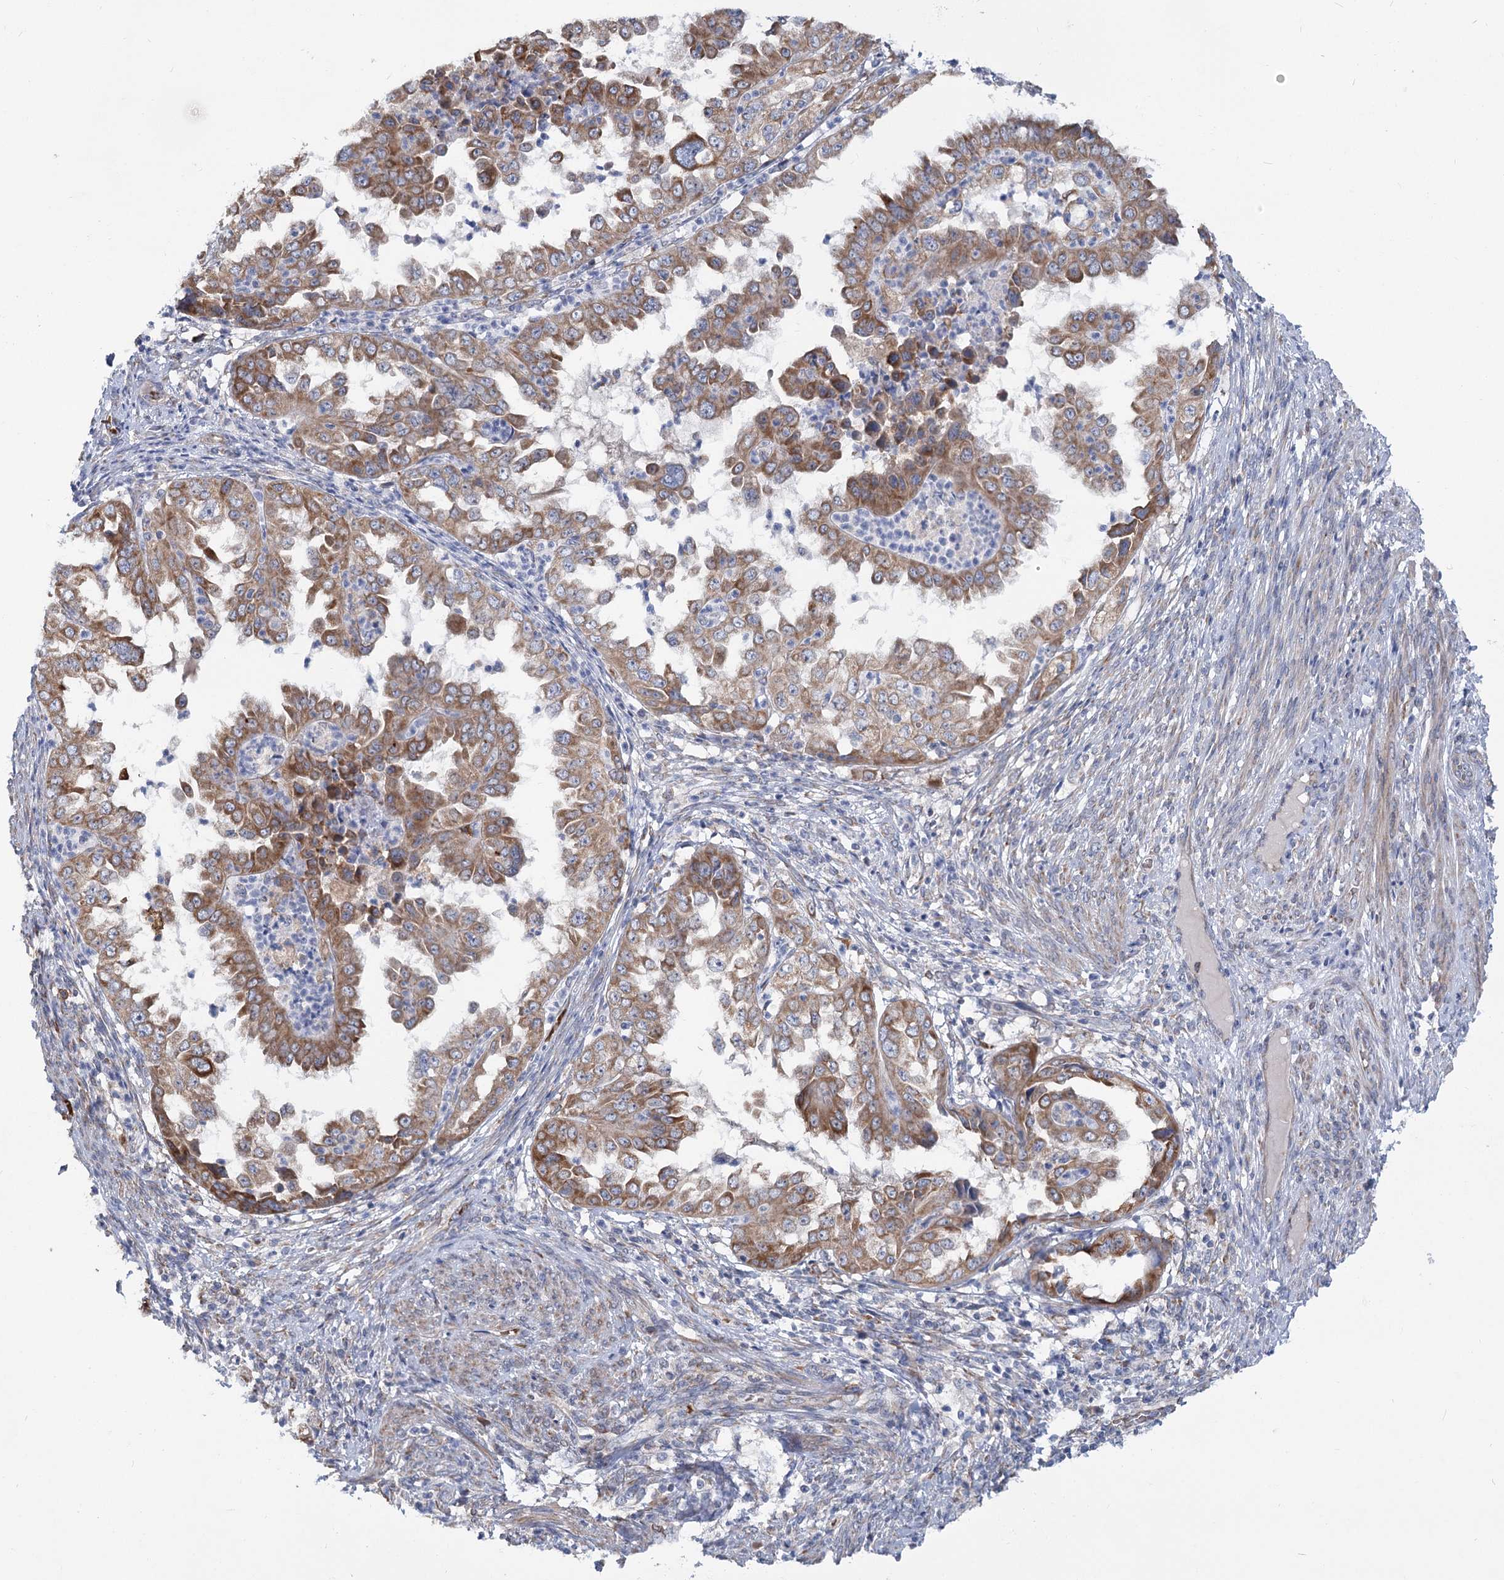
{"staining": {"intensity": "moderate", "quantity": ">75%", "location": "cytoplasmic/membranous"}, "tissue": "endometrial cancer", "cell_type": "Tumor cells", "image_type": "cancer", "snomed": [{"axis": "morphology", "description": "Adenocarcinoma, NOS"}, {"axis": "topography", "description": "Endometrium"}], "caption": "This image exhibits immunohistochemistry (IHC) staining of human endometrial adenocarcinoma, with medium moderate cytoplasmic/membranous positivity in about >75% of tumor cells.", "gene": "CIB4", "patient": {"sex": "female", "age": 85}}